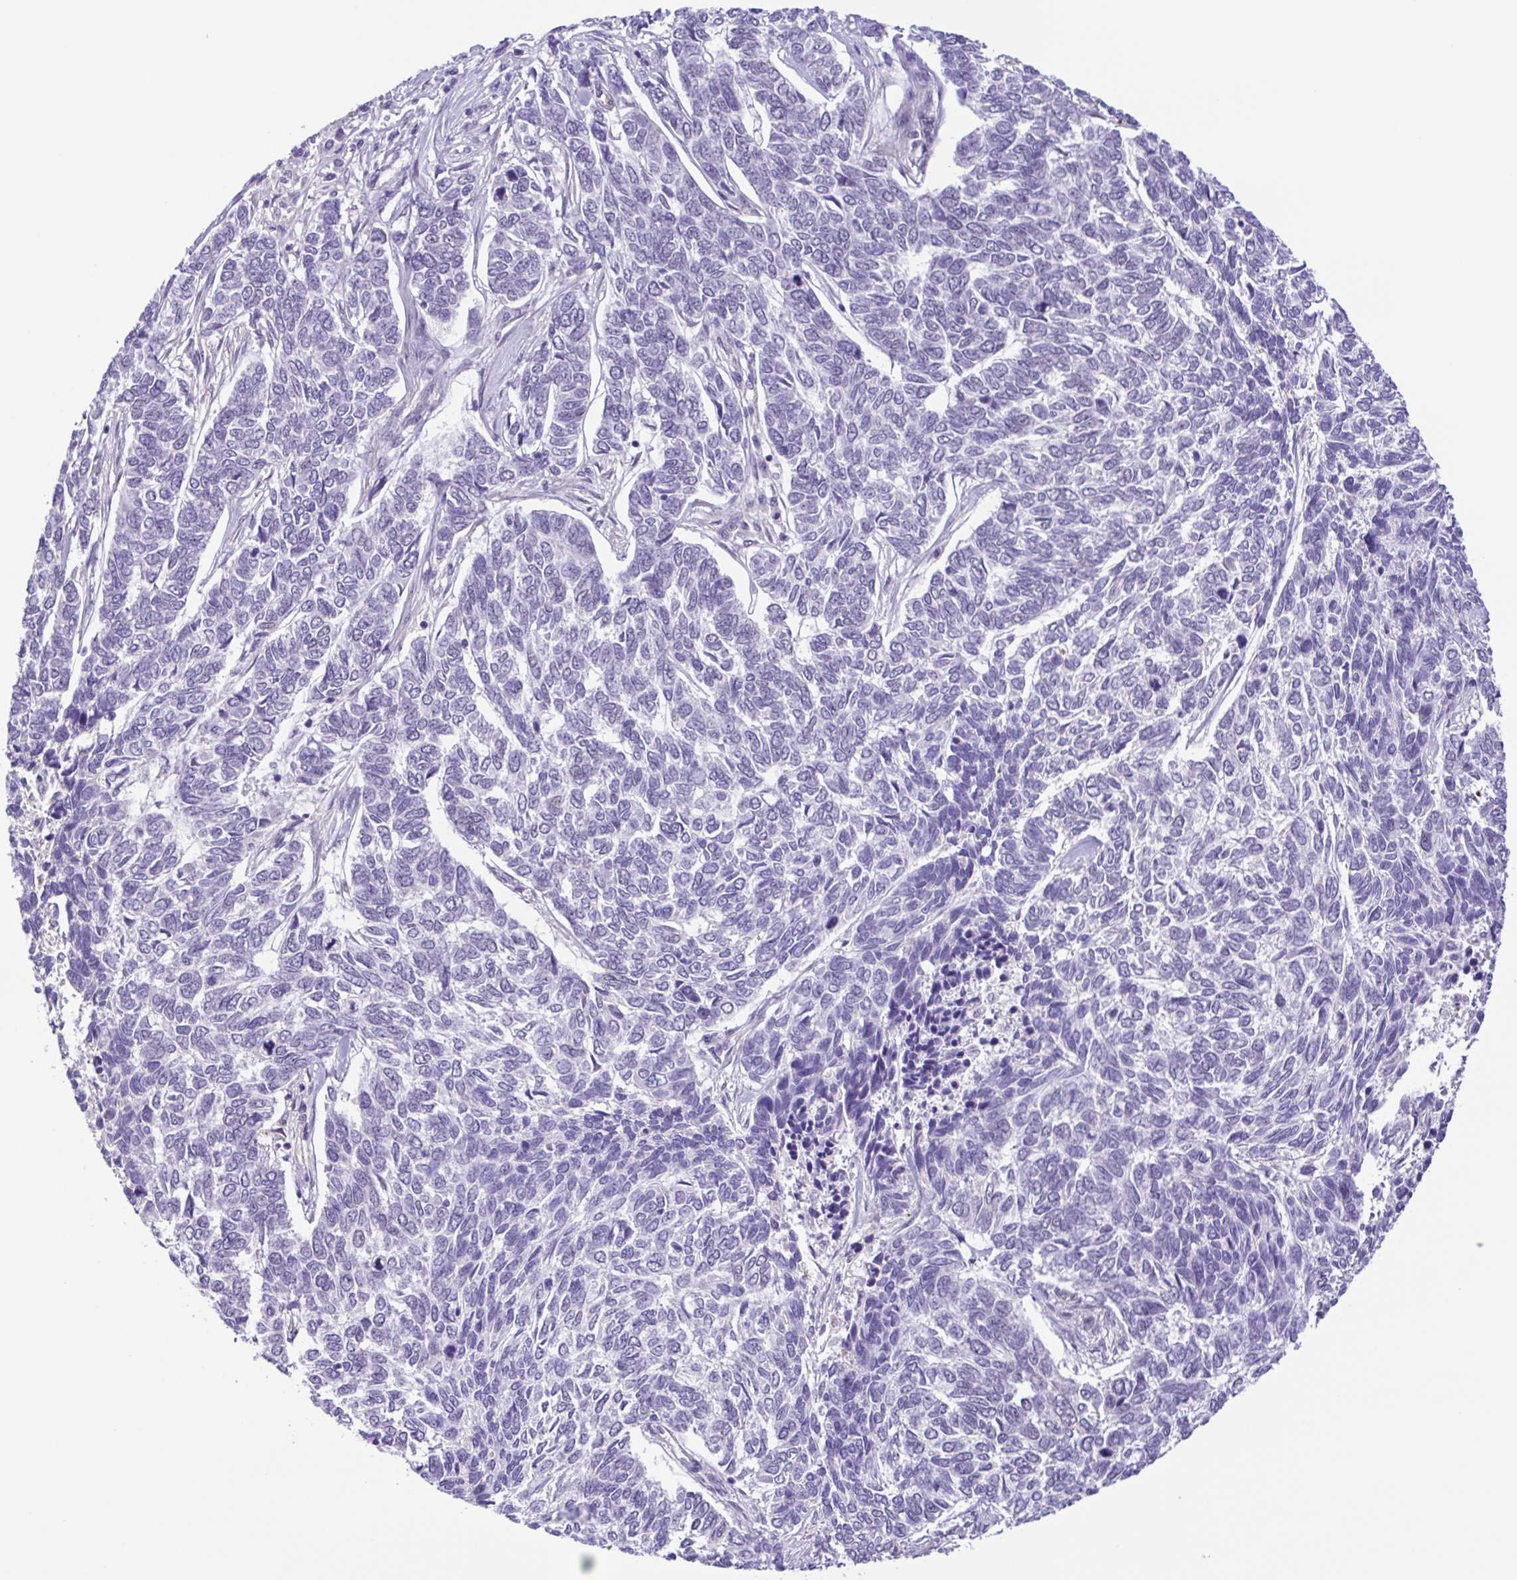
{"staining": {"intensity": "negative", "quantity": "none", "location": "none"}, "tissue": "skin cancer", "cell_type": "Tumor cells", "image_type": "cancer", "snomed": [{"axis": "morphology", "description": "Basal cell carcinoma"}, {"axis": "topography", "description": "Skin"}], "caption": "Tumor cells are negative for protein expression in human basal cell carcinoma (skin).", "gene": "DCLK2", "patient": {"sex": "female", "age": 65}}